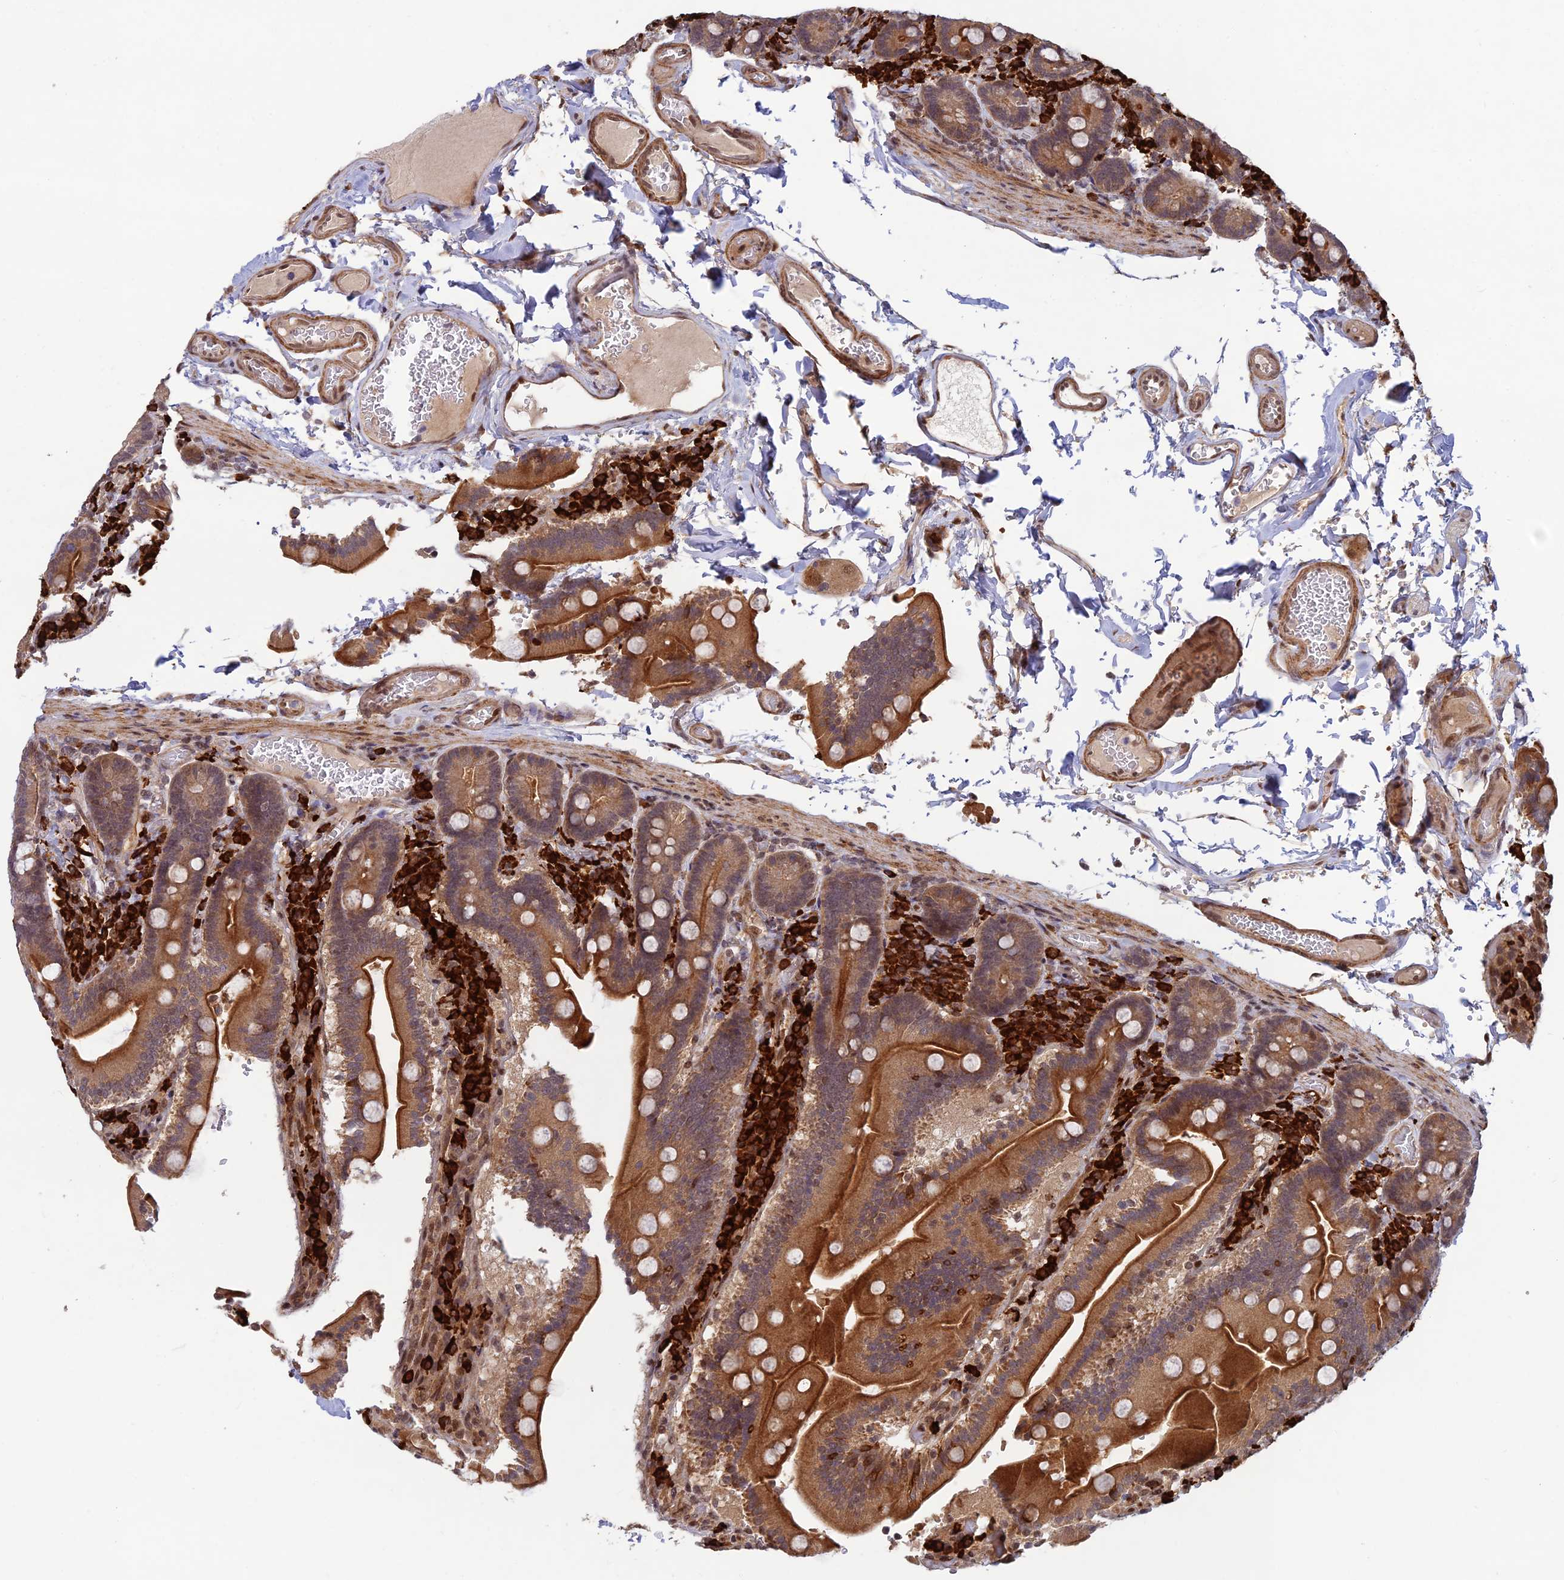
{"staining": {"intensity": "moderate", "quantity": ">75%", "location": "cytoplasmic/membranous"}, "tissue": "duodenum", "cell_type": "Glandular cells", "image_type": "normal", "snomed": [{"axis": "morphology", "description": "Normal tissue, NOS"}, {"axis": "topography", "description": "Duodenum"}], "caption": "The photomicrograph reveals immunohistochemical staining of benign duodenum. There is moderate cytoplasmic/membranous positivity is appreciated in approximately >75% of glandular cells.", "gene": "ZNF565", "patient": {"sex": "female", "age": 62}}